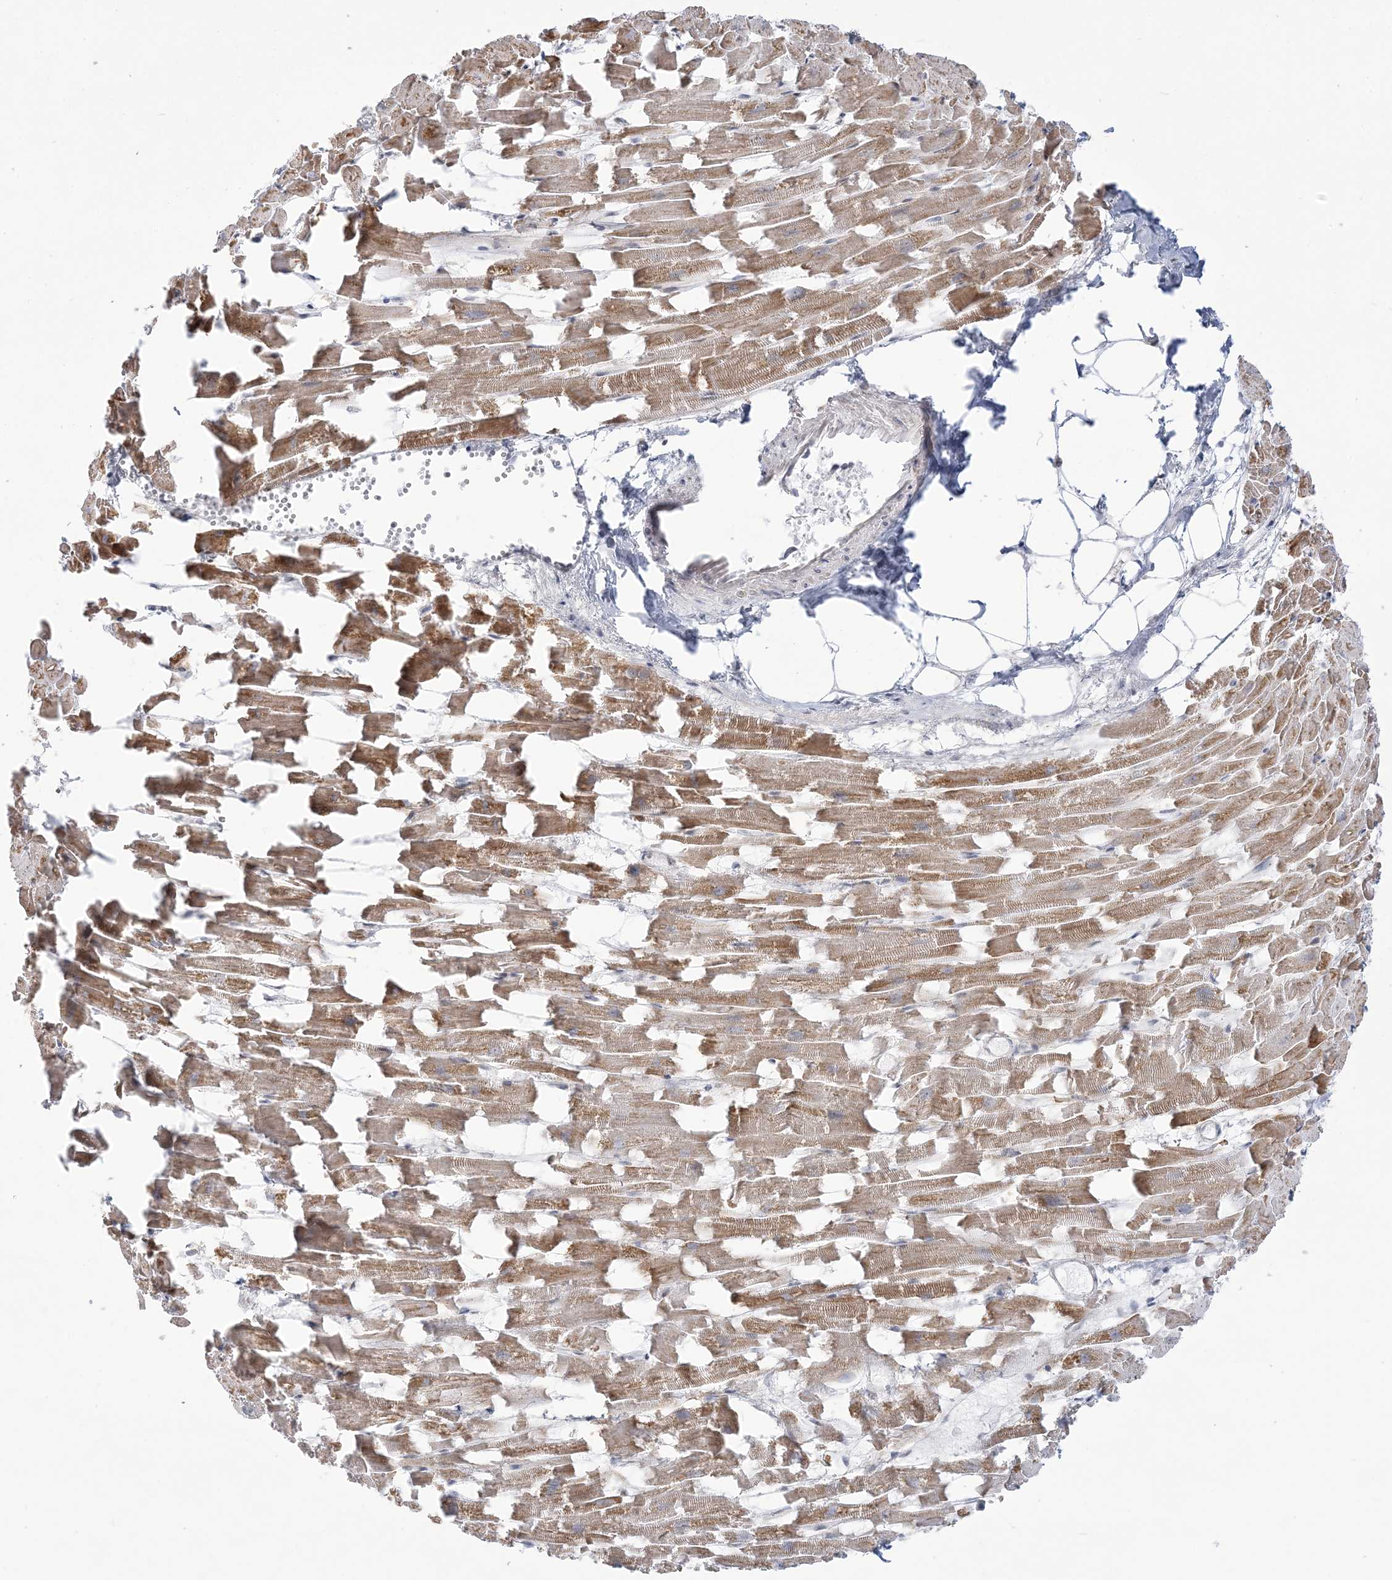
{"staining": {"intensity": "moderate", "quantity": ">75%", "location": "cytoplasmic/membranous"}, "tissue": "heart muscle", "cell_type": "Cardiomyocytes", "image_type": "normal", "snomed": [{"axis": "morphology", "description": "Normal tissue, NOS"}, {"axis": "topography", "description": "Heart"}], "caption": "Unremarkable heart muscle displays moderate cytoplasmic/membranous positivity in approximately >75% of cardiomyocytes, visualized by immunohistochemistry. (IHC, brightfield microscopy, high magnification).", "gene": "DDX21", "patient": {"sex": "female", "age": 64}}